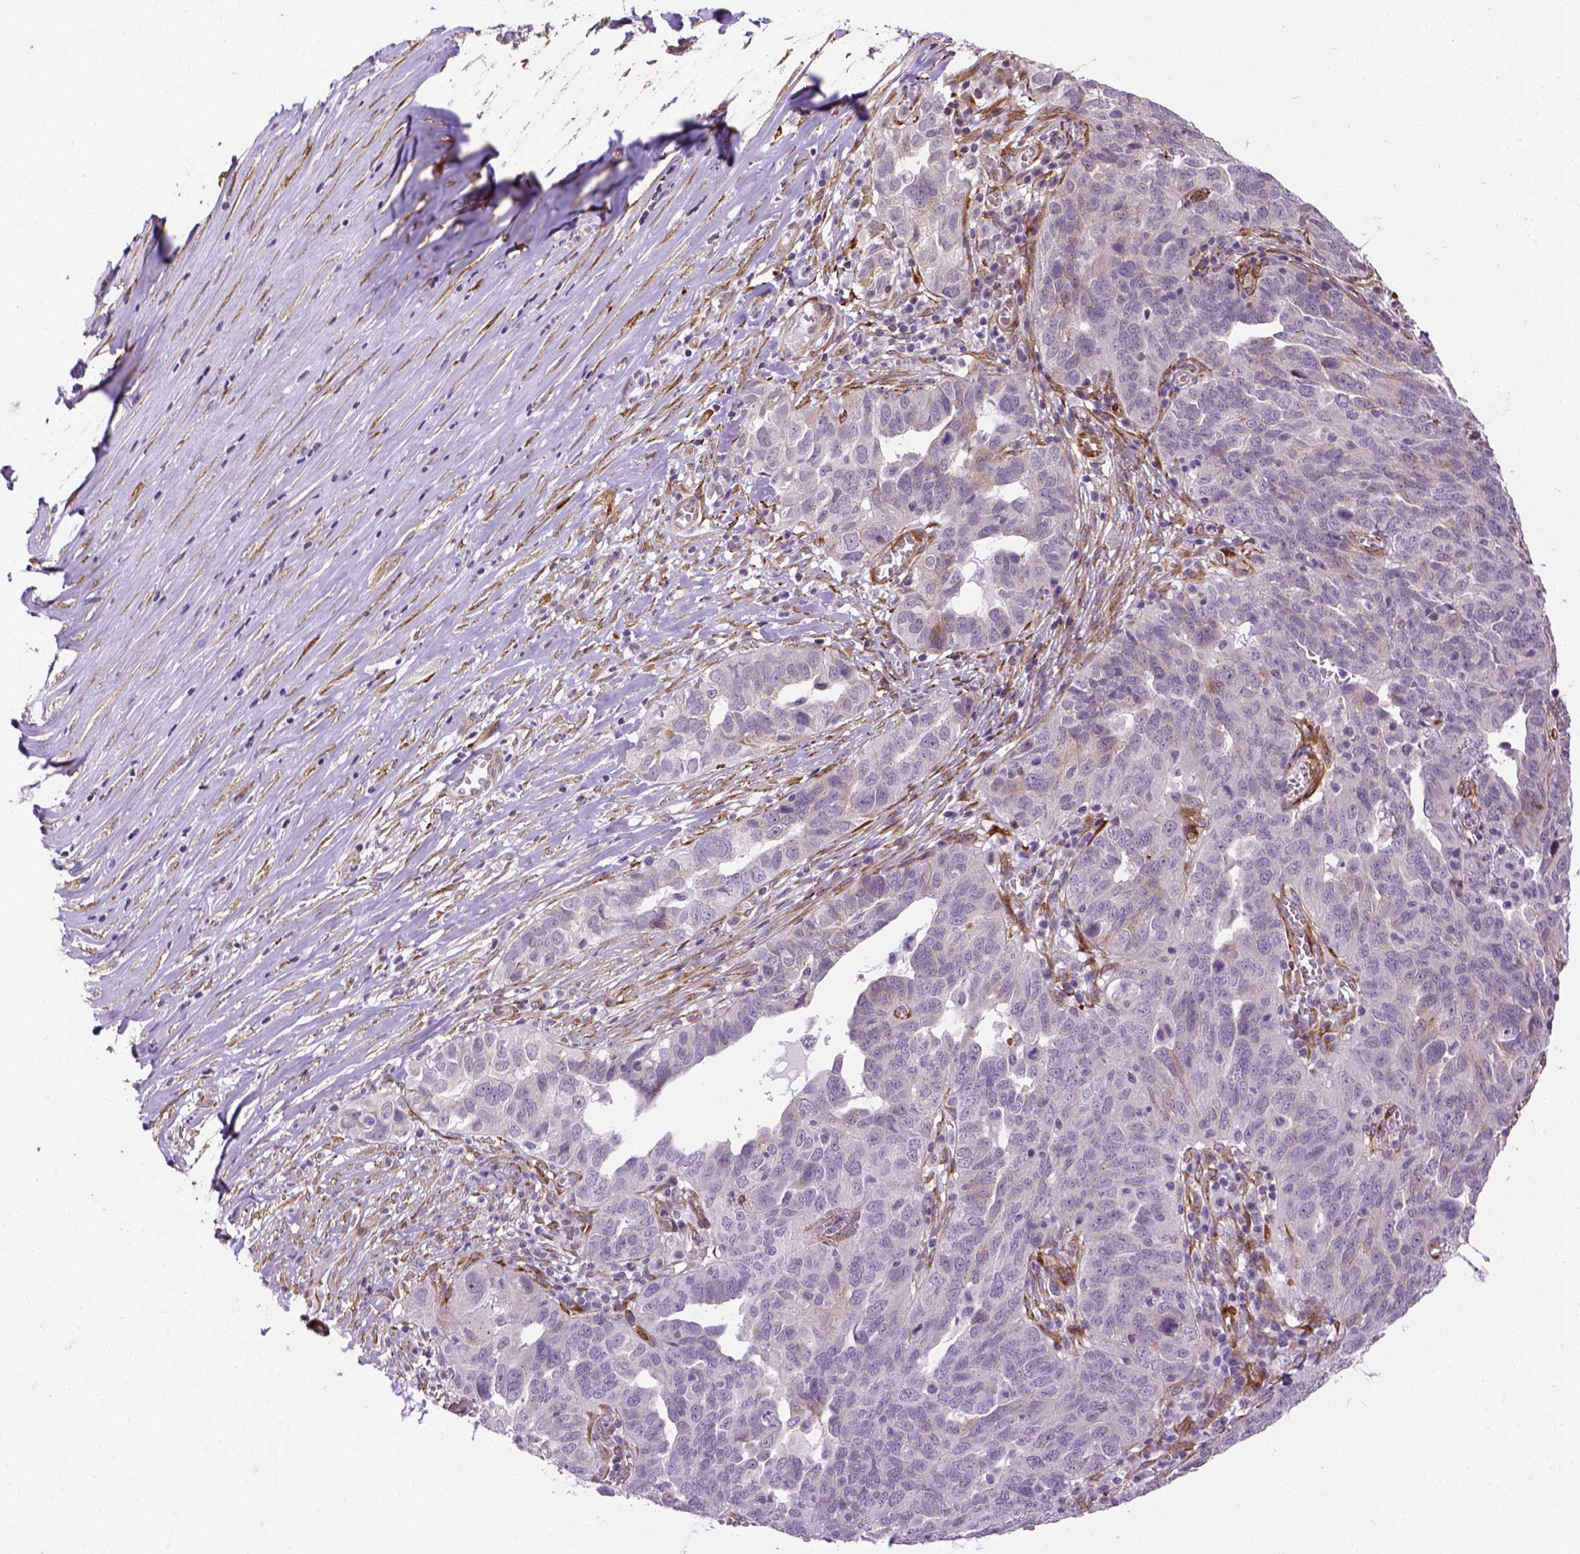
{"staining": {"intensity": "negative", "quantity": "none", "location": "none"}, "tissue": "ovarian cancer", "cell_type": "Tumor cells", "image_type": "cancer", "snomed": [{"axis": "morphology", "description": "Carcinoma, endometroid"}, {"axis": "topography", "description": "Soft tissue"}, {"axis": "topography", "description": "Ovary"}], "caption": "Immunohistochemistry (IHC) image of neoplastic tissue: human ovarian cancer stained with DAB (3,3'-diaminobenzidine) shows no significant protein expression in tumor cells. The staining was performed using DAB to visualize the protein expression in brown, while the nuclei were stained in blue with hematoxylin (Magnification: 20x).", "gene": "KAZN", "patient": {"sex": "female", "age": 52}}